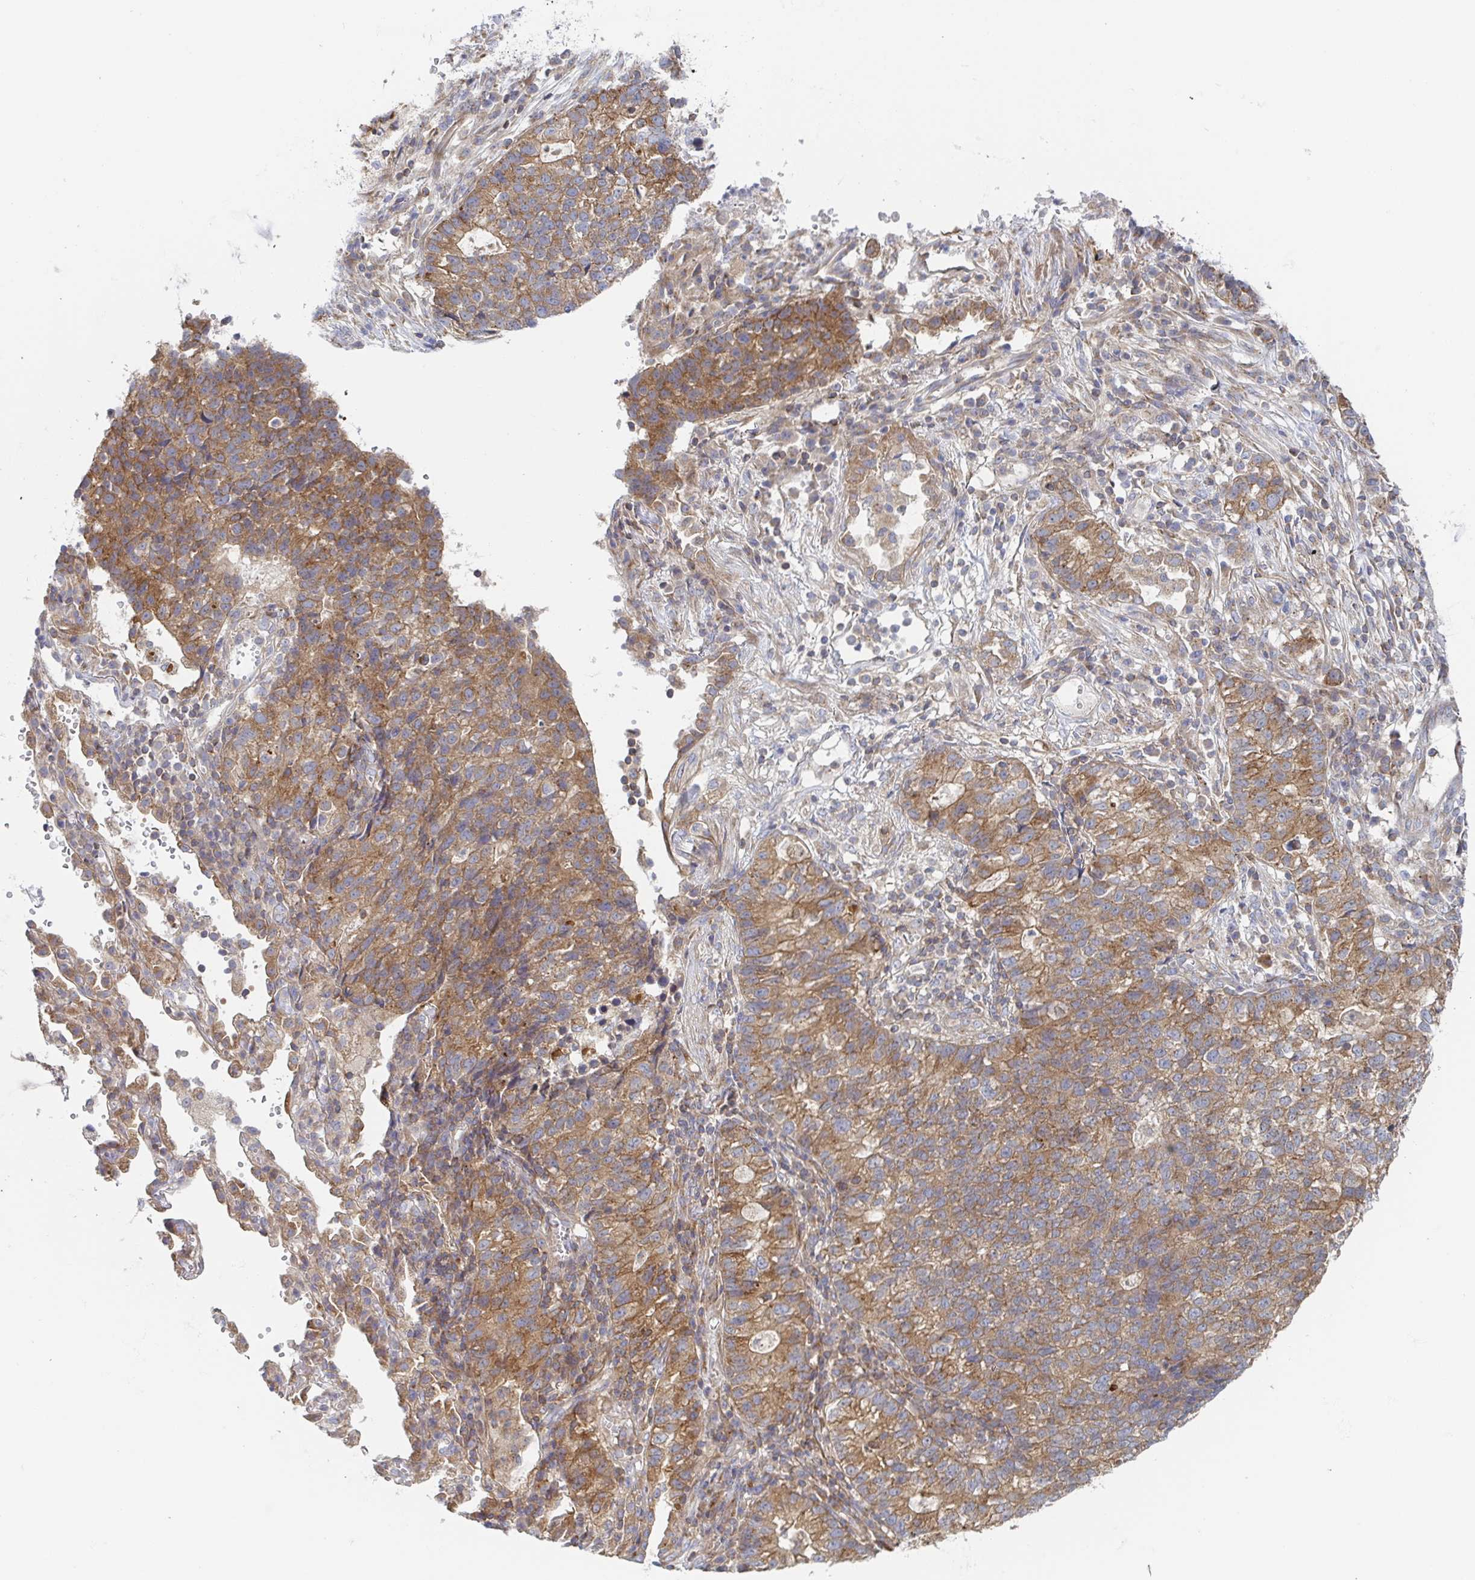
{"staining": {"intensity": "moderate", "quantity": ">75%", "location": "cytoplasmic/membranous"}, "tissue": "lung cancer", "cell_type": "Tumor cells", "image_type": "cancer", "snomed": [{"axis": "morphology", "description": "Adenocarcinoma, NOS"}, {"axis": "topography", "description": "Lung"}], "caption": "Protein expression analysis of adenocarcinoma (lung) shows moderate cytoplasmic/membranous expression in approximately >75% of tumor cells.", "gene": "TUFT1", "patient": {"sex": "male", "age": 57}}